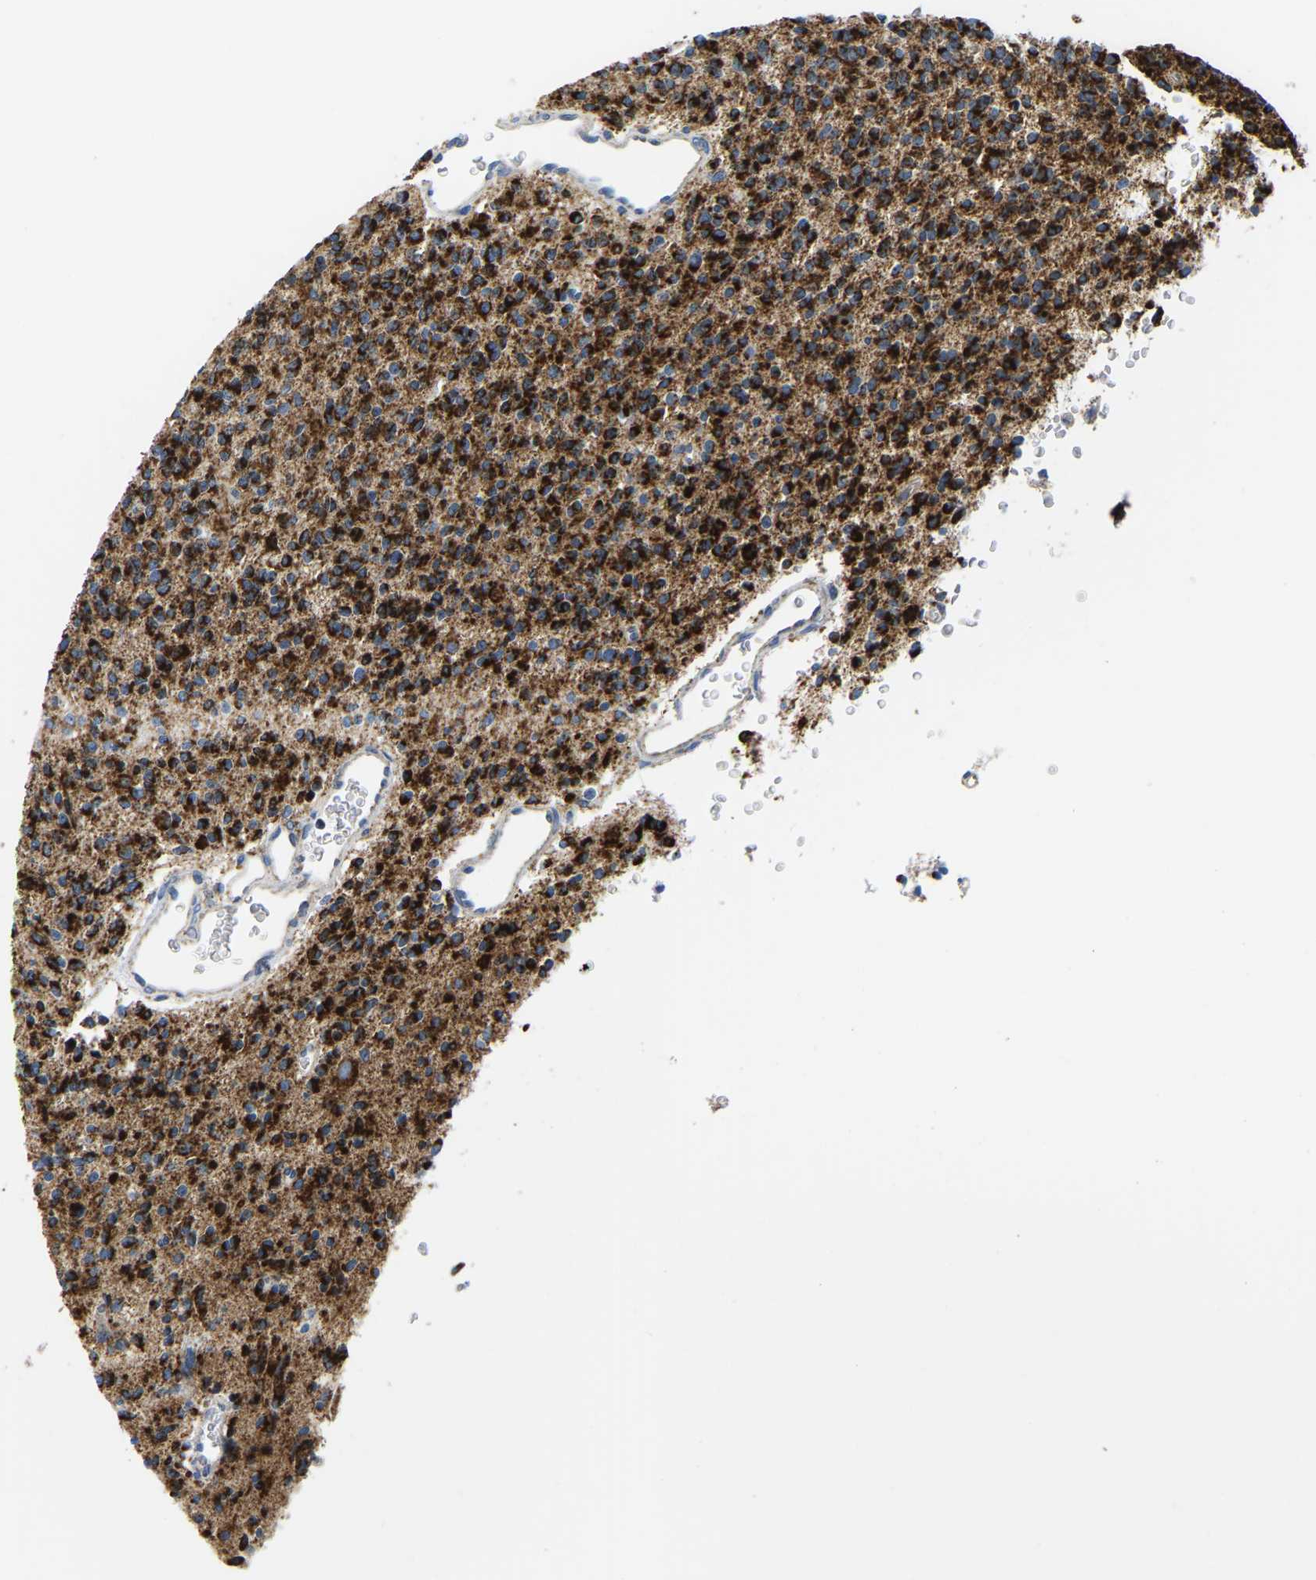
{"staining": {"intensity": "strong", "quantity": ">75%", "location": "cytoplasmic/membranous"}, "tissue": "glioma", "cell_type": "Tumor cells", "image_type": "cancer", "snomed": [{"axis": "morphology", "description": "Glioma, malignant, High grade"}, {"axis": "topography", "description": "Brain"}], "caption": "Protein analysis of malignant glioma (high-grade) tissue demonstrates strong cytoplasmic/membranous expression in about >75% of tumor cells.", "gene": "SFXN1", "patient": {"sex": "male", "age": 34}}